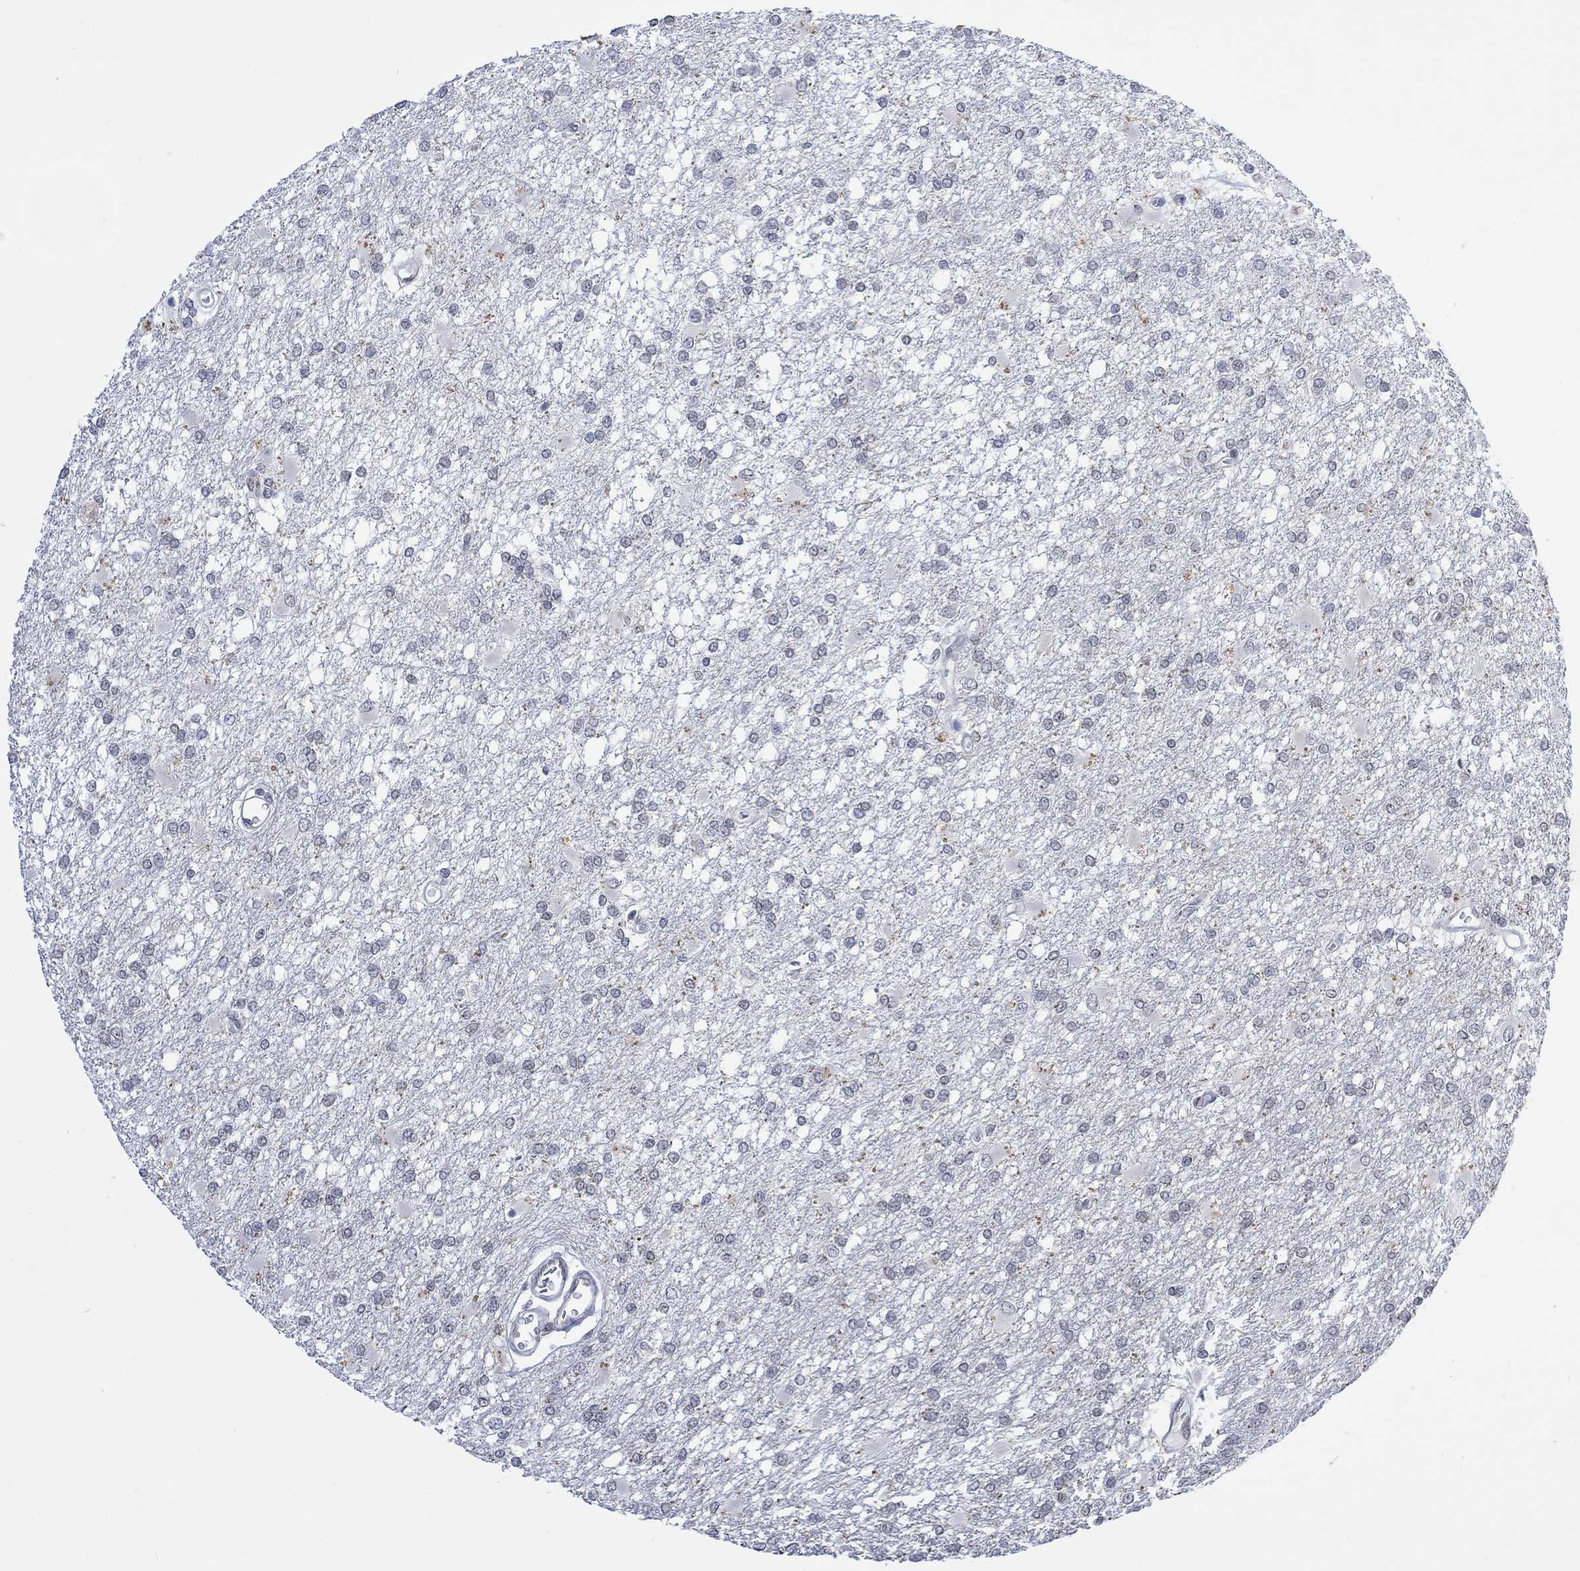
{"staining": {"intensity": "negative", "quantity": "none", "location": "none"}, "tissue": "glioma", "cell_type": "Tumor cells", "image_type": "cancer", "snomed": [{"axis": "morphology", "description": "Glioma, malignant, High grade"}, {"axis": "topography", "description": "Cerebral cortex"}], "caption": "This is an immunohistochemistry (IHC) image of glioma. There is no staining in tumor cells.", "gene": "RAD54L2", "patient": {"sex": "male", "age": 79}}